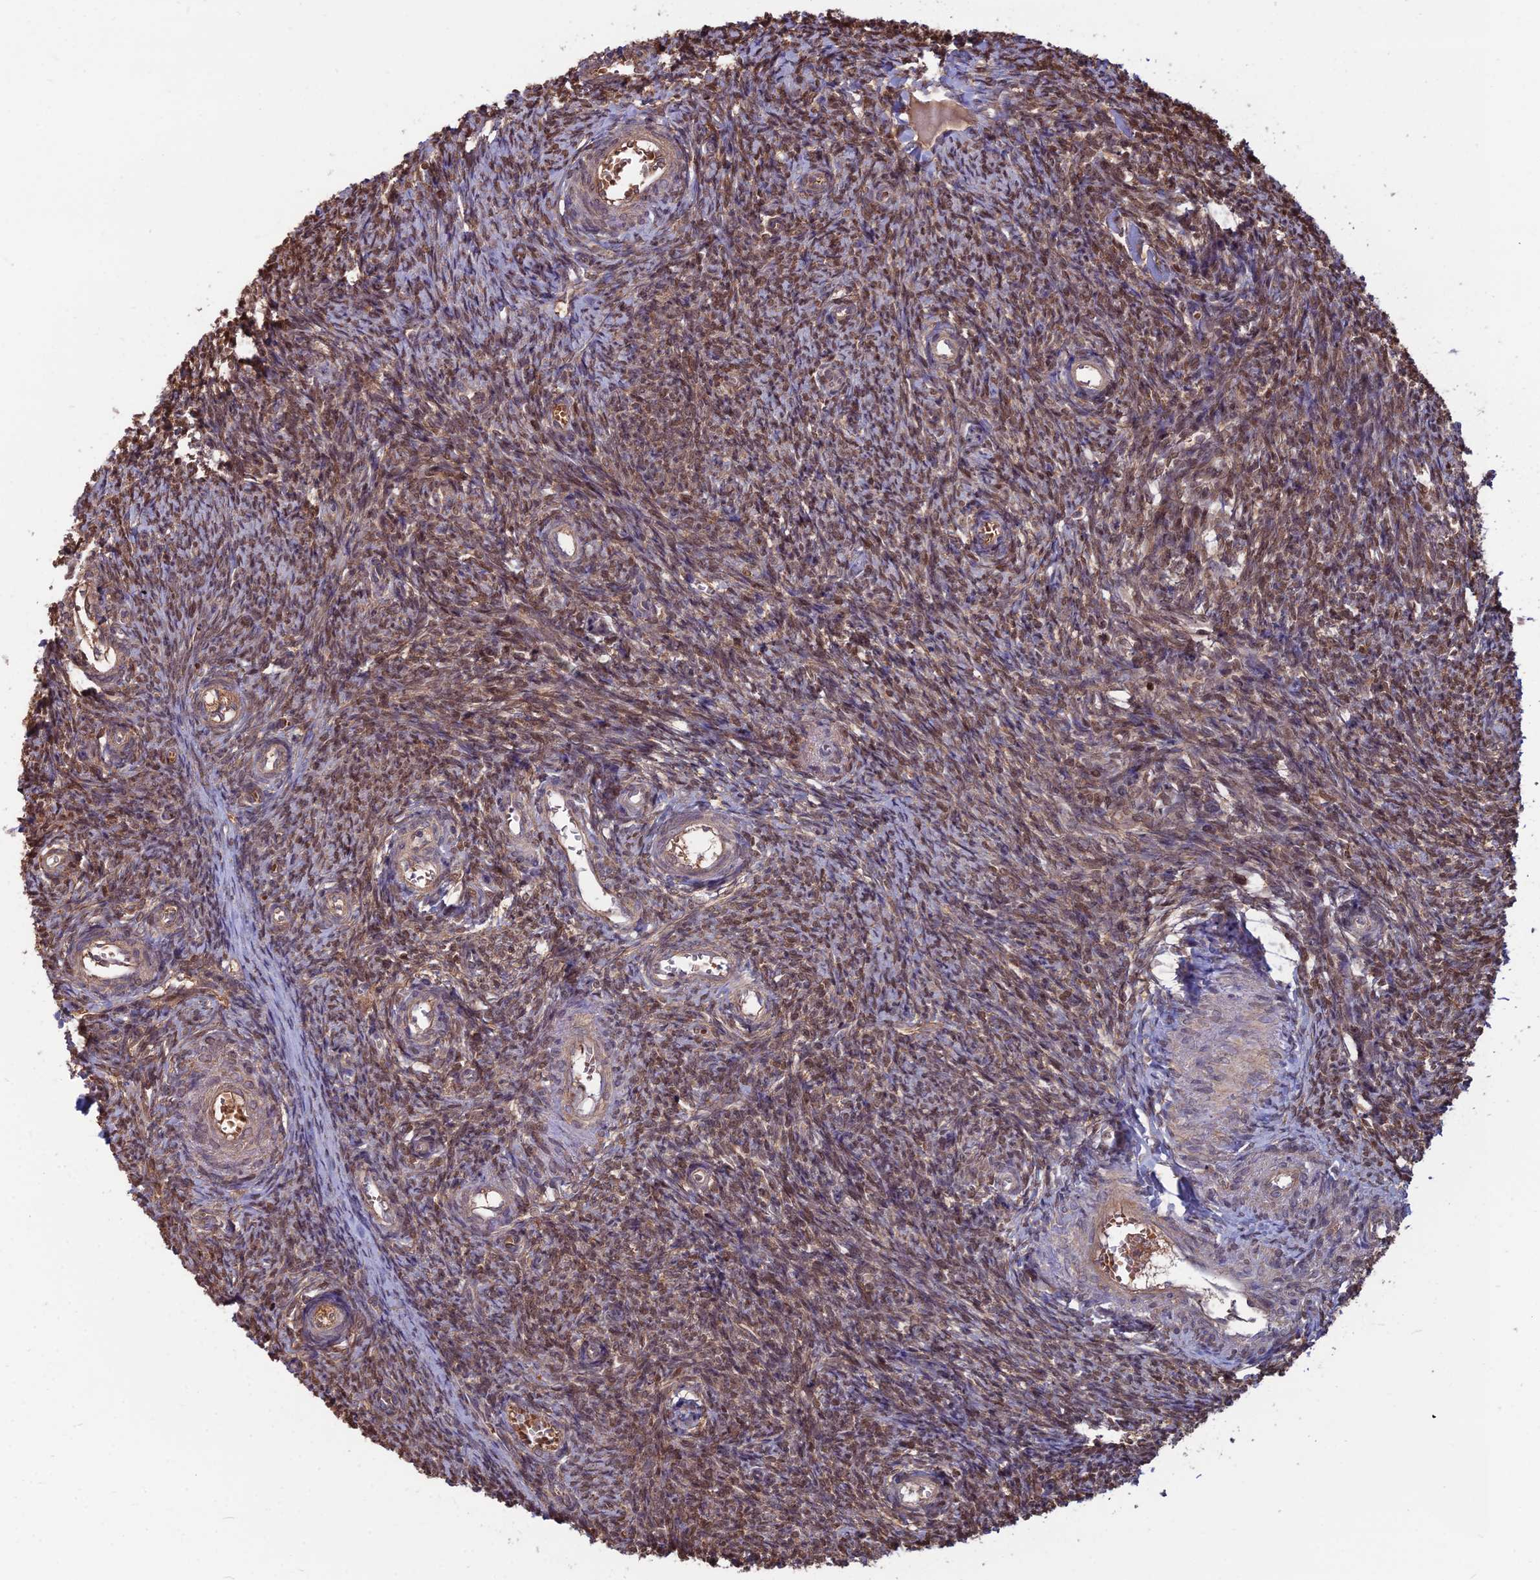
{"staining": {"intensity": "weak", "quantity": ">75%", "location": "cytoplasmic/membranous"}, "tissue": "ovary", "cell_type": "Follicle cells", "image_type": "normal", "snomed": [{"axis": "morphology", "description": "Normal tissue, NOS"}, {"axis": "topography", "description": "Ovary"}], "caption": "Immunohistochemical staining of unremarkable human ovary displays weak cytoplasmic/membranous protein staining in about >75% of follicle cells. Ihc stains the protein of interest in brown and the nuclei are stained blue.", "gene": "OPA3", "patient": {"sex": "female", "age": 44}}